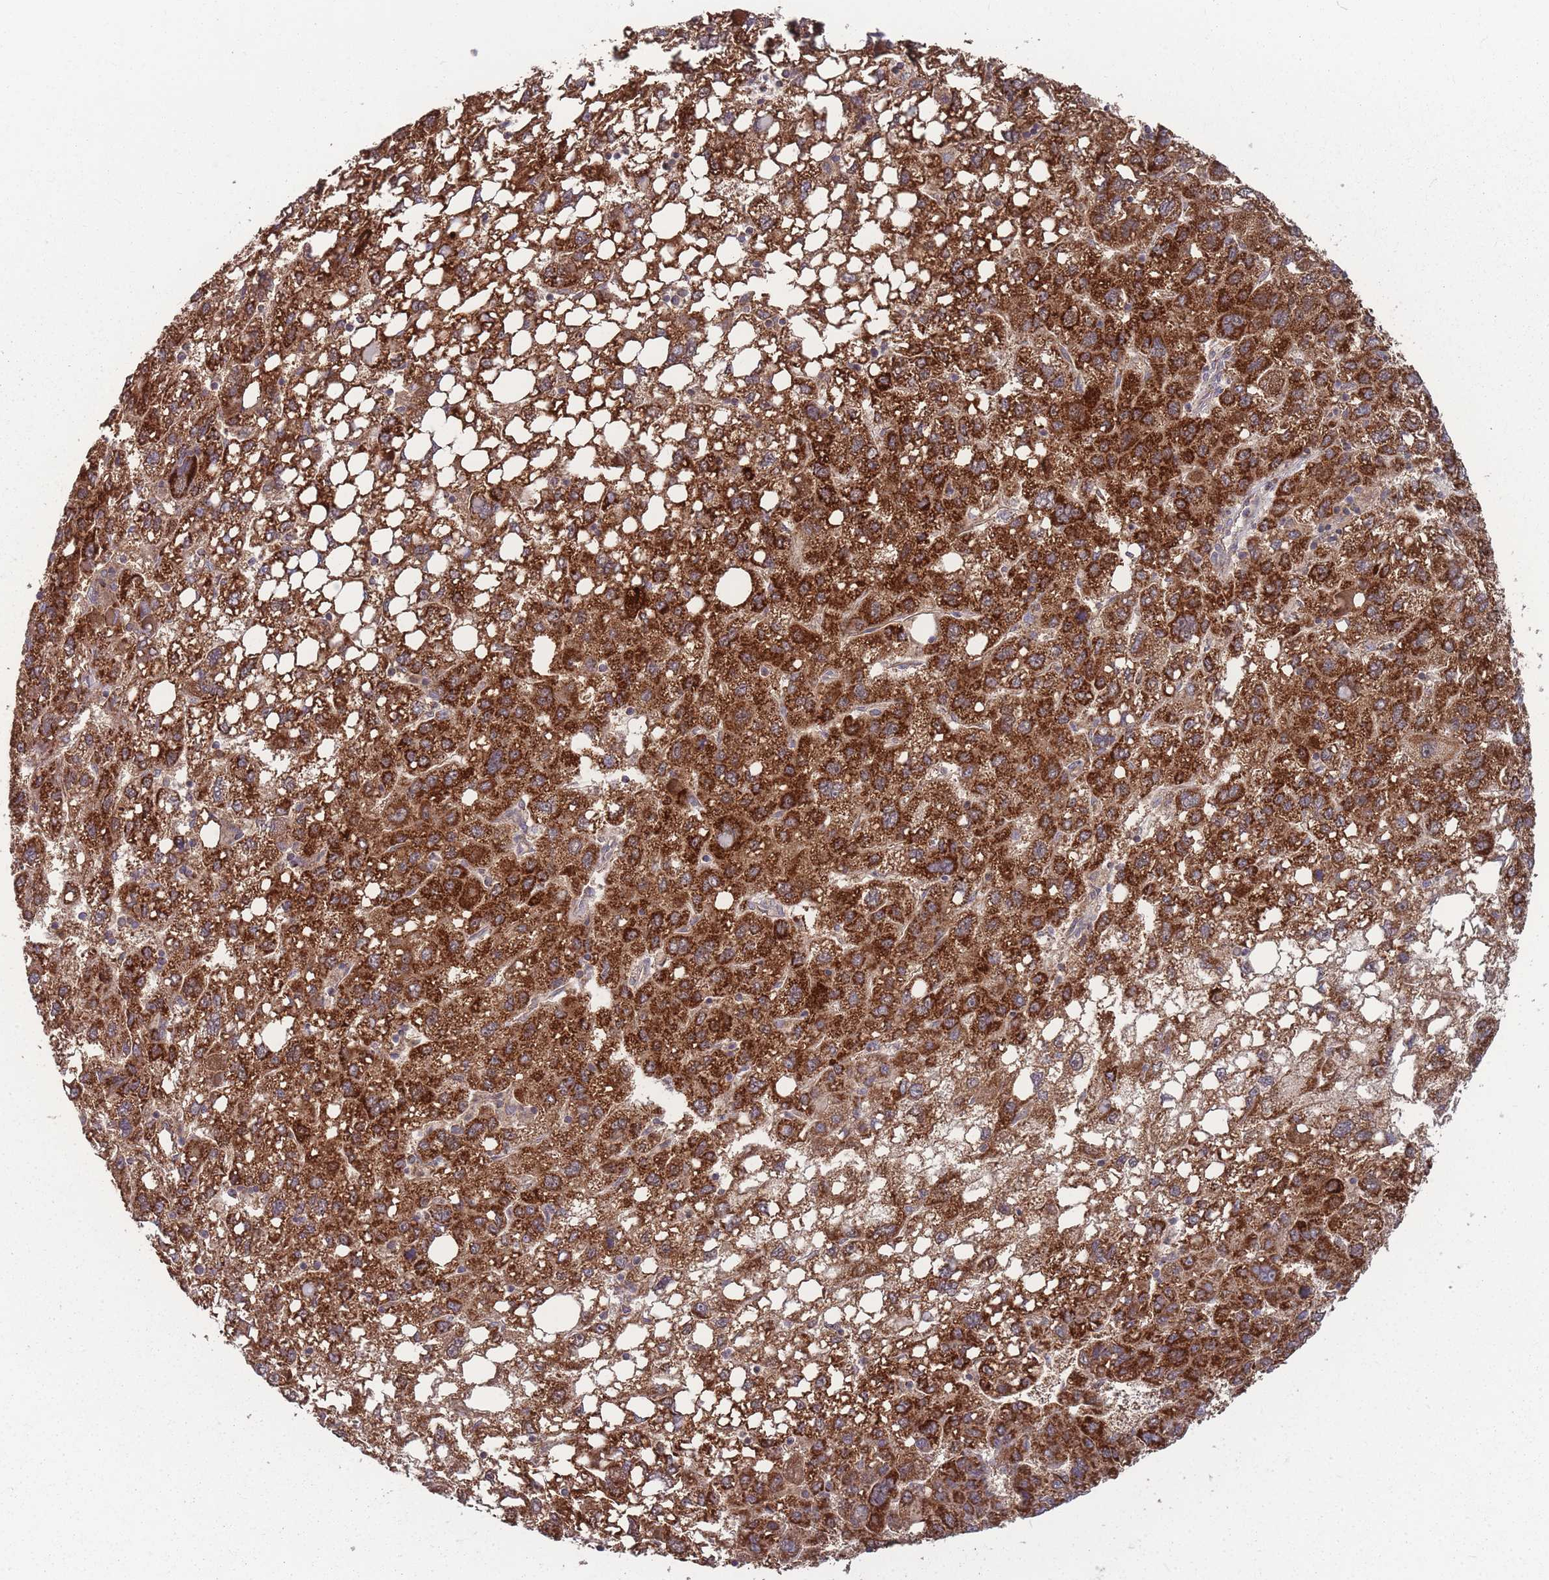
{"staining": {"intensity": "strong", "quantity": ">75%", "location": "cytoplasmic/membranous"}, "tissue": "liver cancer", "cell_type": "Tumor cells", "image_type": "cancer", "snomed": [{"axis": "morphology", "description": "Carcinoma, Hepatocellular, NOS"}, {"axis": "topography", "description": "Liver"}], "caption": "Protein staining of hepatocellular carcinoma (liver) tissue reveals strong cytoplasmic/membranous expression in about >75% of tumor cells. (Stains: DAB in brown, nuclei in blue, Microscopy: brightfield microscopy at high magnification).", "gene": "SLC35B4", "patient": {"sex": "female", "age": 82}}